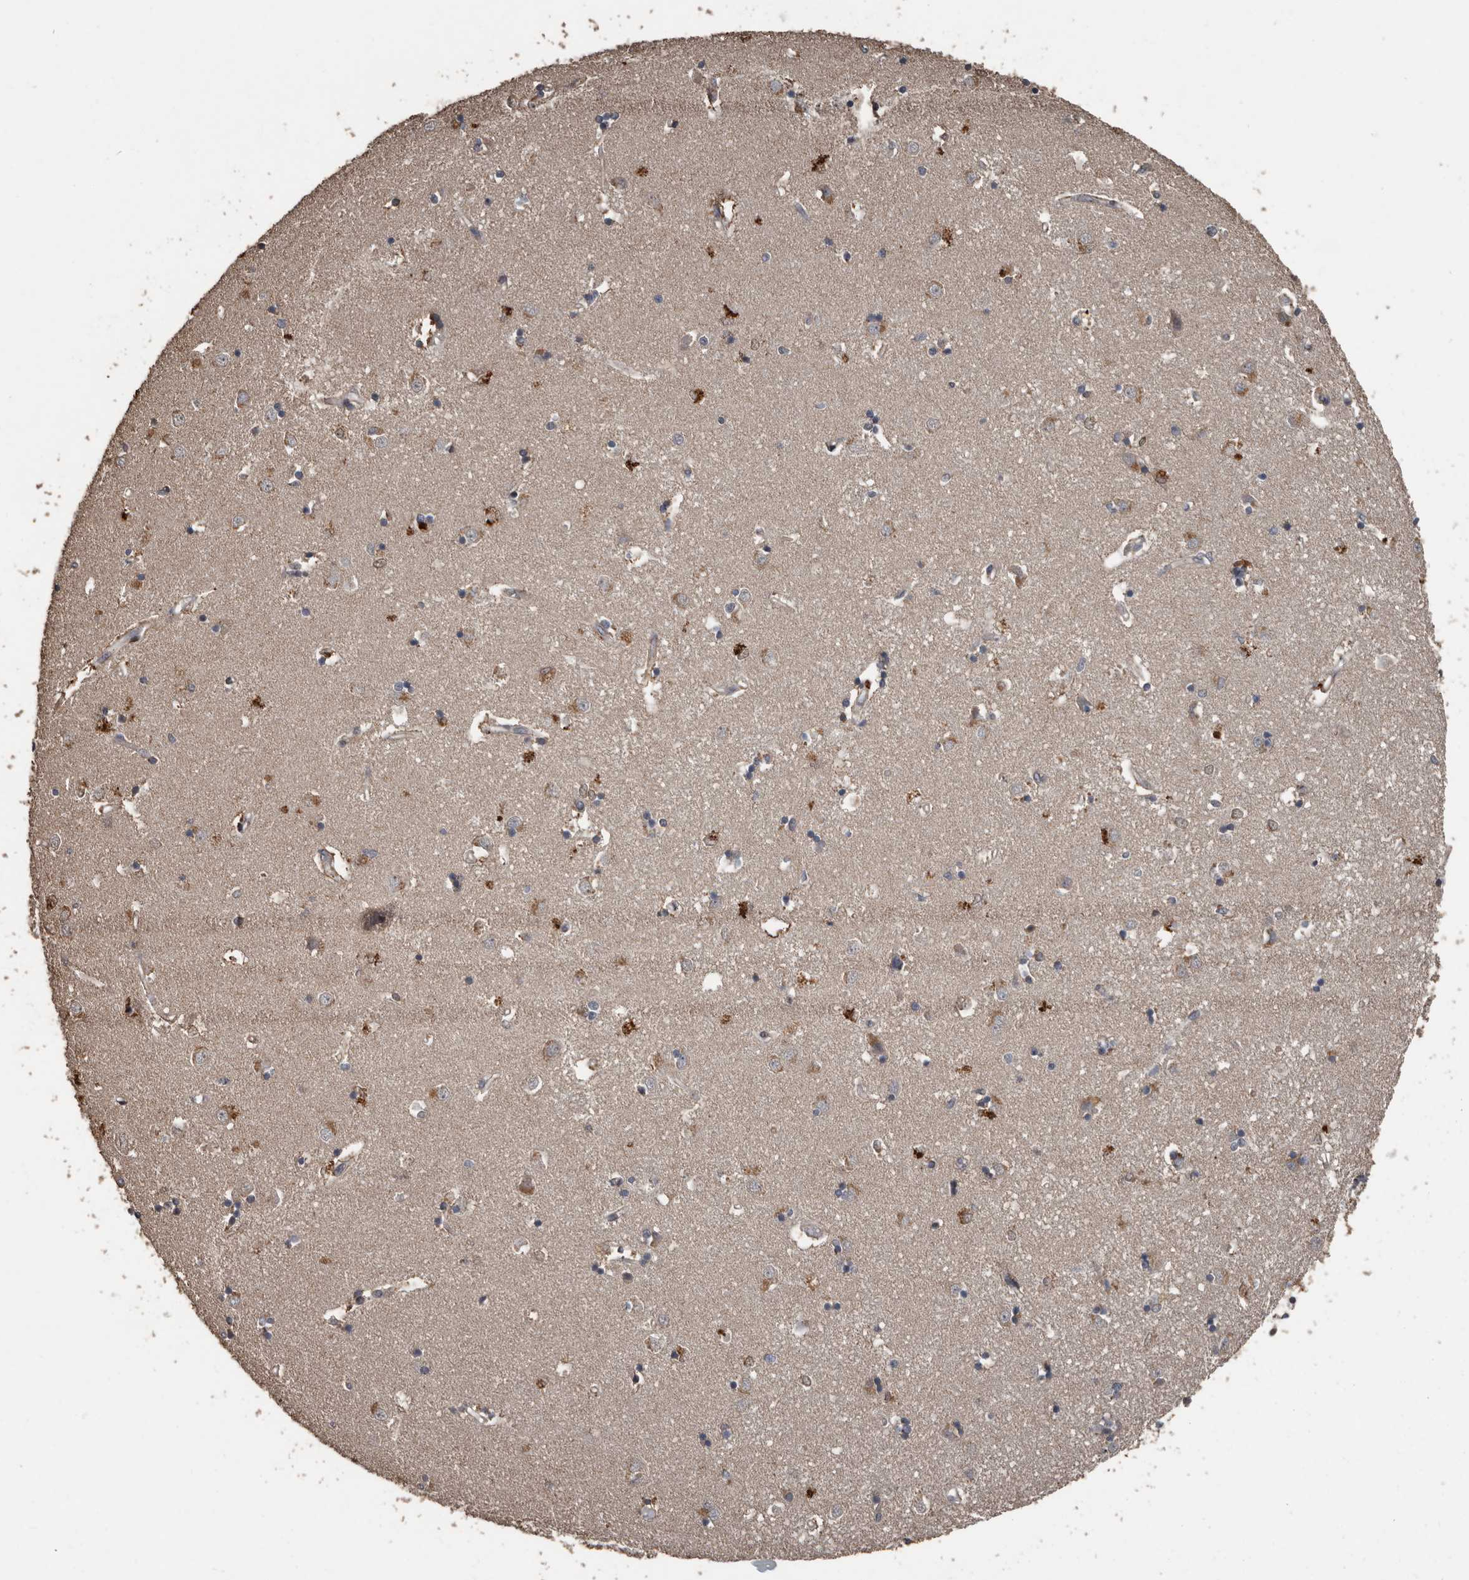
{"staining": {"intensity": "weak", "quantity": "<25%", "location": "cytoplasmic/membranous"}, "tissue": "caudate", "cell_type": "Glial cells", "image_type": "normal", "snomed": [{"axis": "morphology", "description": "Normal tissue, NOS"}, {"axis": "topography", "description": "Lateral ventricle wall"}], "caption": "This image is of normal caudate stained with immunohistochemistry (IHC) to label a protein in brown with the nuclei are counter-stained blue. There is no expression in glial cells. (Brightfield microscopy of DAB IHC at high magnification).", "gene": "FSBP", "patient": {"sex": "male", "age": 45}}